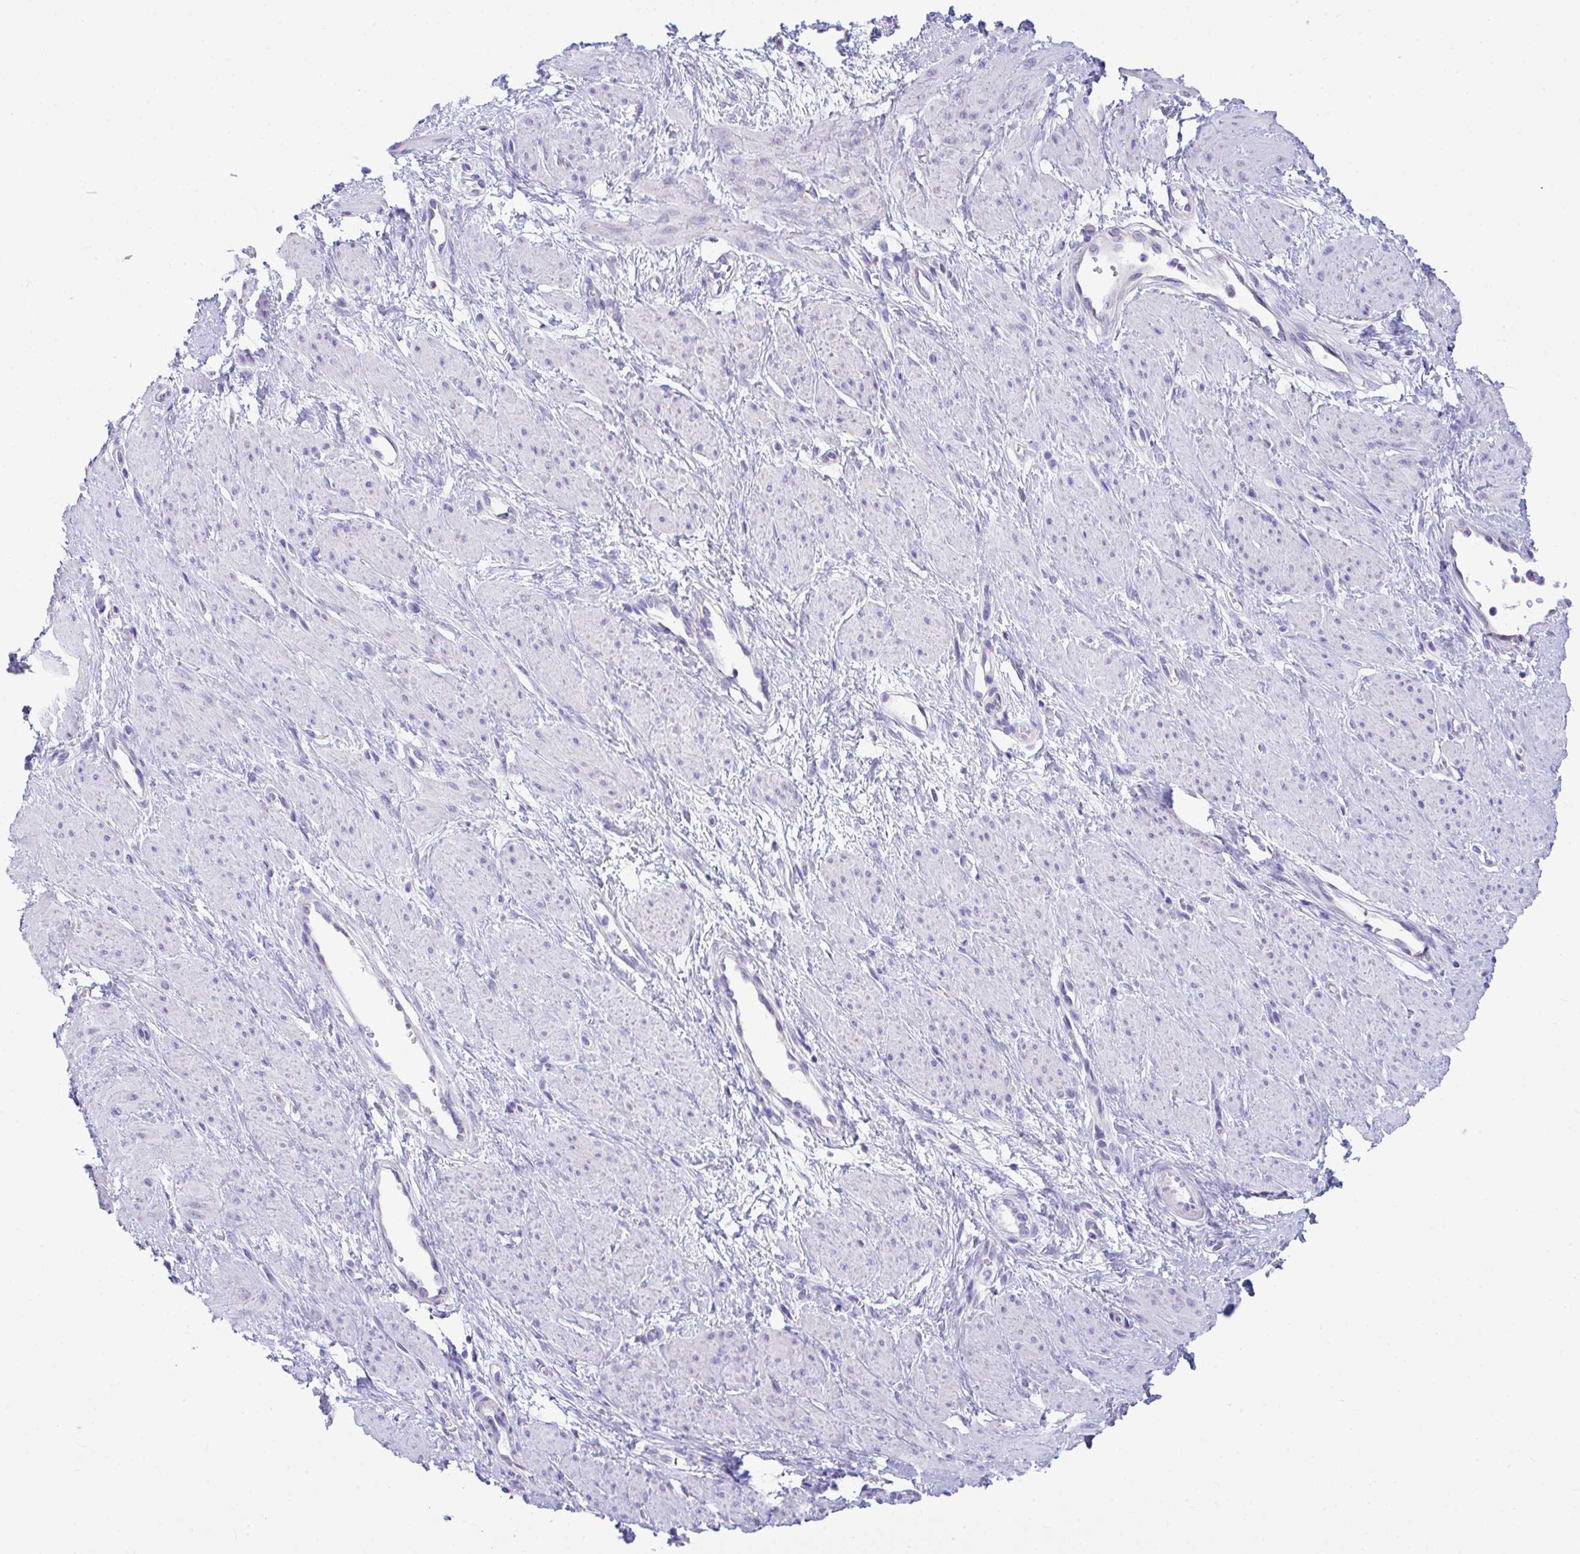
{"staining": {"intensity": "negative", "quantity": "none", "location": "none"}, "tissue": "smooth muscle", "cell_type": "Smooth muscle cells", "image_type": "normal", "snomed": [{"axis": "morphology", "description": "Normal tissue, NOS"}, {"axis": "topography", "description": "Smooth muscle"}, {"axis": "topography", "description": "Uterus"}], "caption": "Immunohistochemistry (IHC) of unremarkable smooth muscle exhibits no staining in smooth muscle cells. (Stains: DAB immunohistochemistry (IHC) with hematoxylin counter stain, Microscopy: brightfield microscopy at high magnification).", "gene": "NLRP8", "patient": {"sex": "female", "age": 39}}